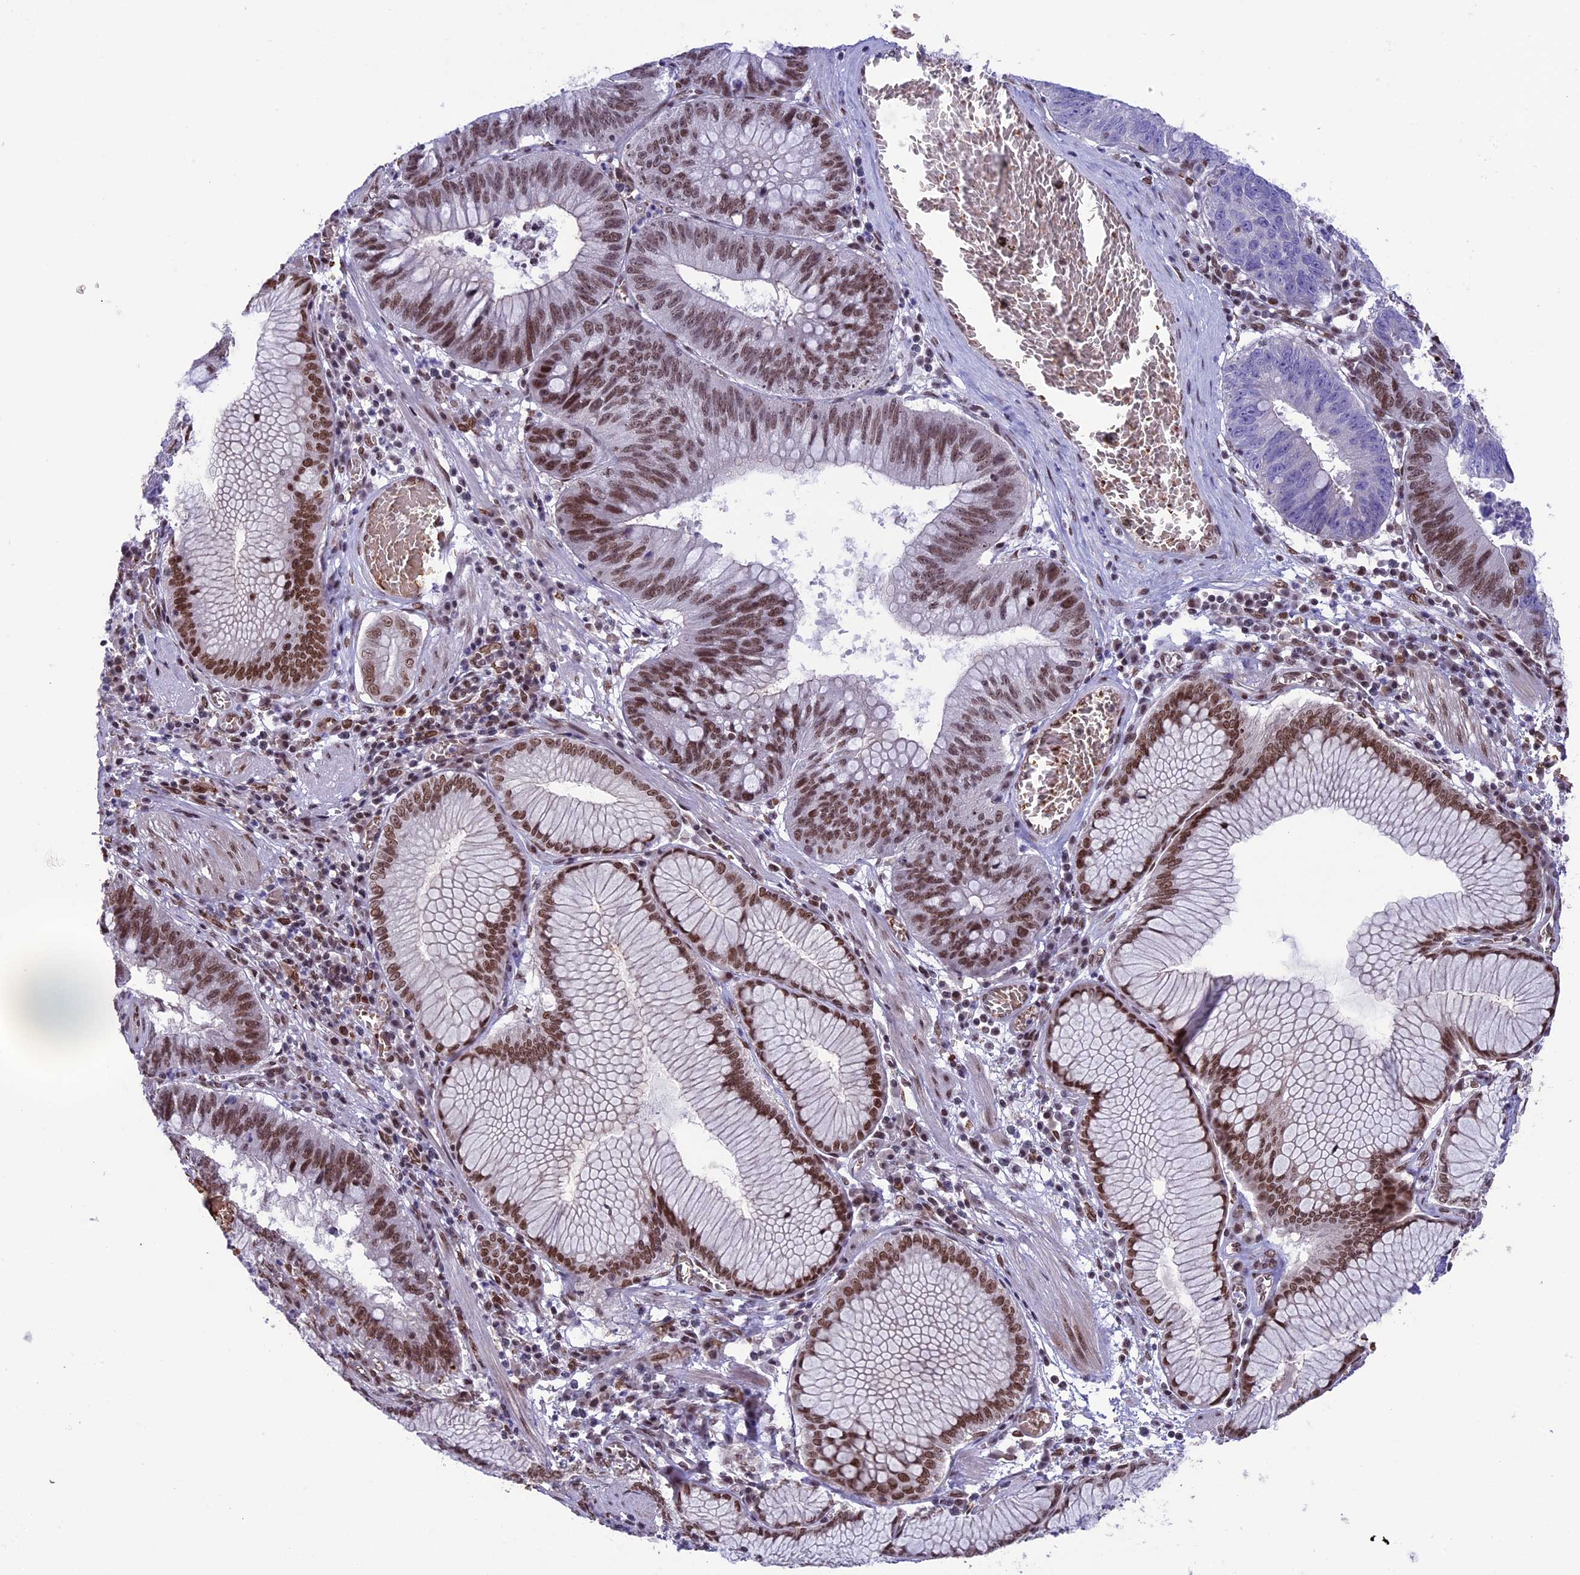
{"staining": {"intensity": "strong", "quantity": ">75%", "location": "nuclear"}, "tissue": "stomach cancer", "cell_type": "Tumor cells", "image_type": "cancer", "snomed": [{"axis": "morphology", "description": "Adenocarcinoma, NOS"}, {"axis": "topography", "description": "Stomach"}], "caption": "Immunohistochemistry of human adenocarcinoma (stomach) reveals high levels of strong nuclear expression in approximately >75% of tumor cells. Using DAB (brown) and hematoxylin (blue) stains, captured at high magnification using brightfield microscopy.", "gene": "MPHOSPH8", "patient": {"sex": "male", "age": 59}}